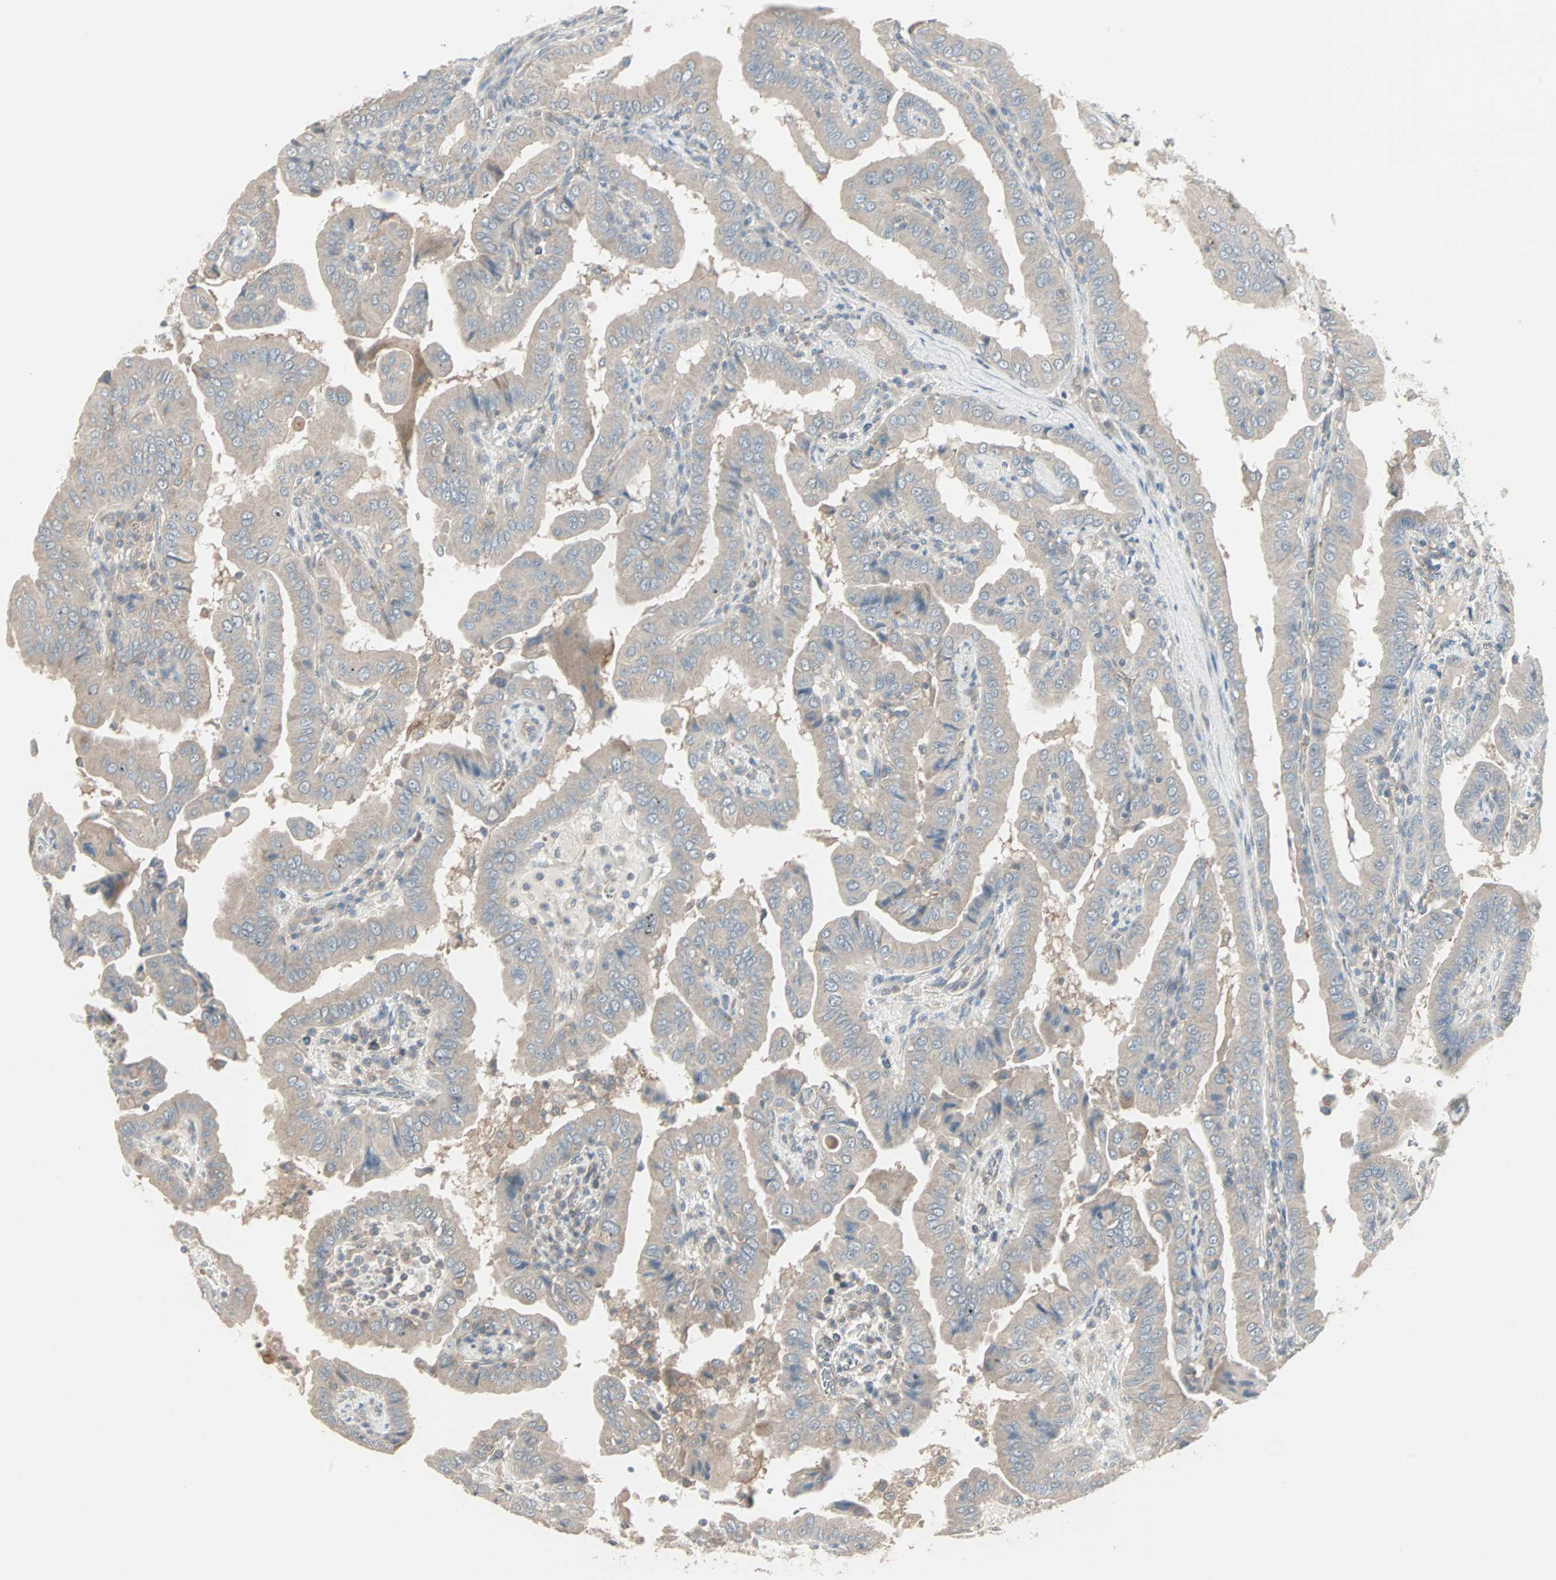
{"staining": {"intensity": "weak", "quantity": ">75%", "location": "cytoplasmic/membranous"}, "tissue": "thyroid cancer", "cell_type": "Tumor cells", "image_type": "cancer", "snomed": [{"axis": "morphology", "description": "Papillary adenocarcinoma, NOS"}, {"axis": "topography", "description": "Thyroid gland"}], "caption": "High-magnification brightfield microscopy of thyroid cancer (papillary adenocarcinoma) stained with DAB (brown) and counterstained with hematoxylin (blue). tumor cells exhibit weak cytoplasmic/membranous expression is seen in about>75% of cells. (brown staining indicates protein expression, while blue staining denotes nuclei).", "gene": "ZFP36", "patient": {"sex": "male", "age": 33}}